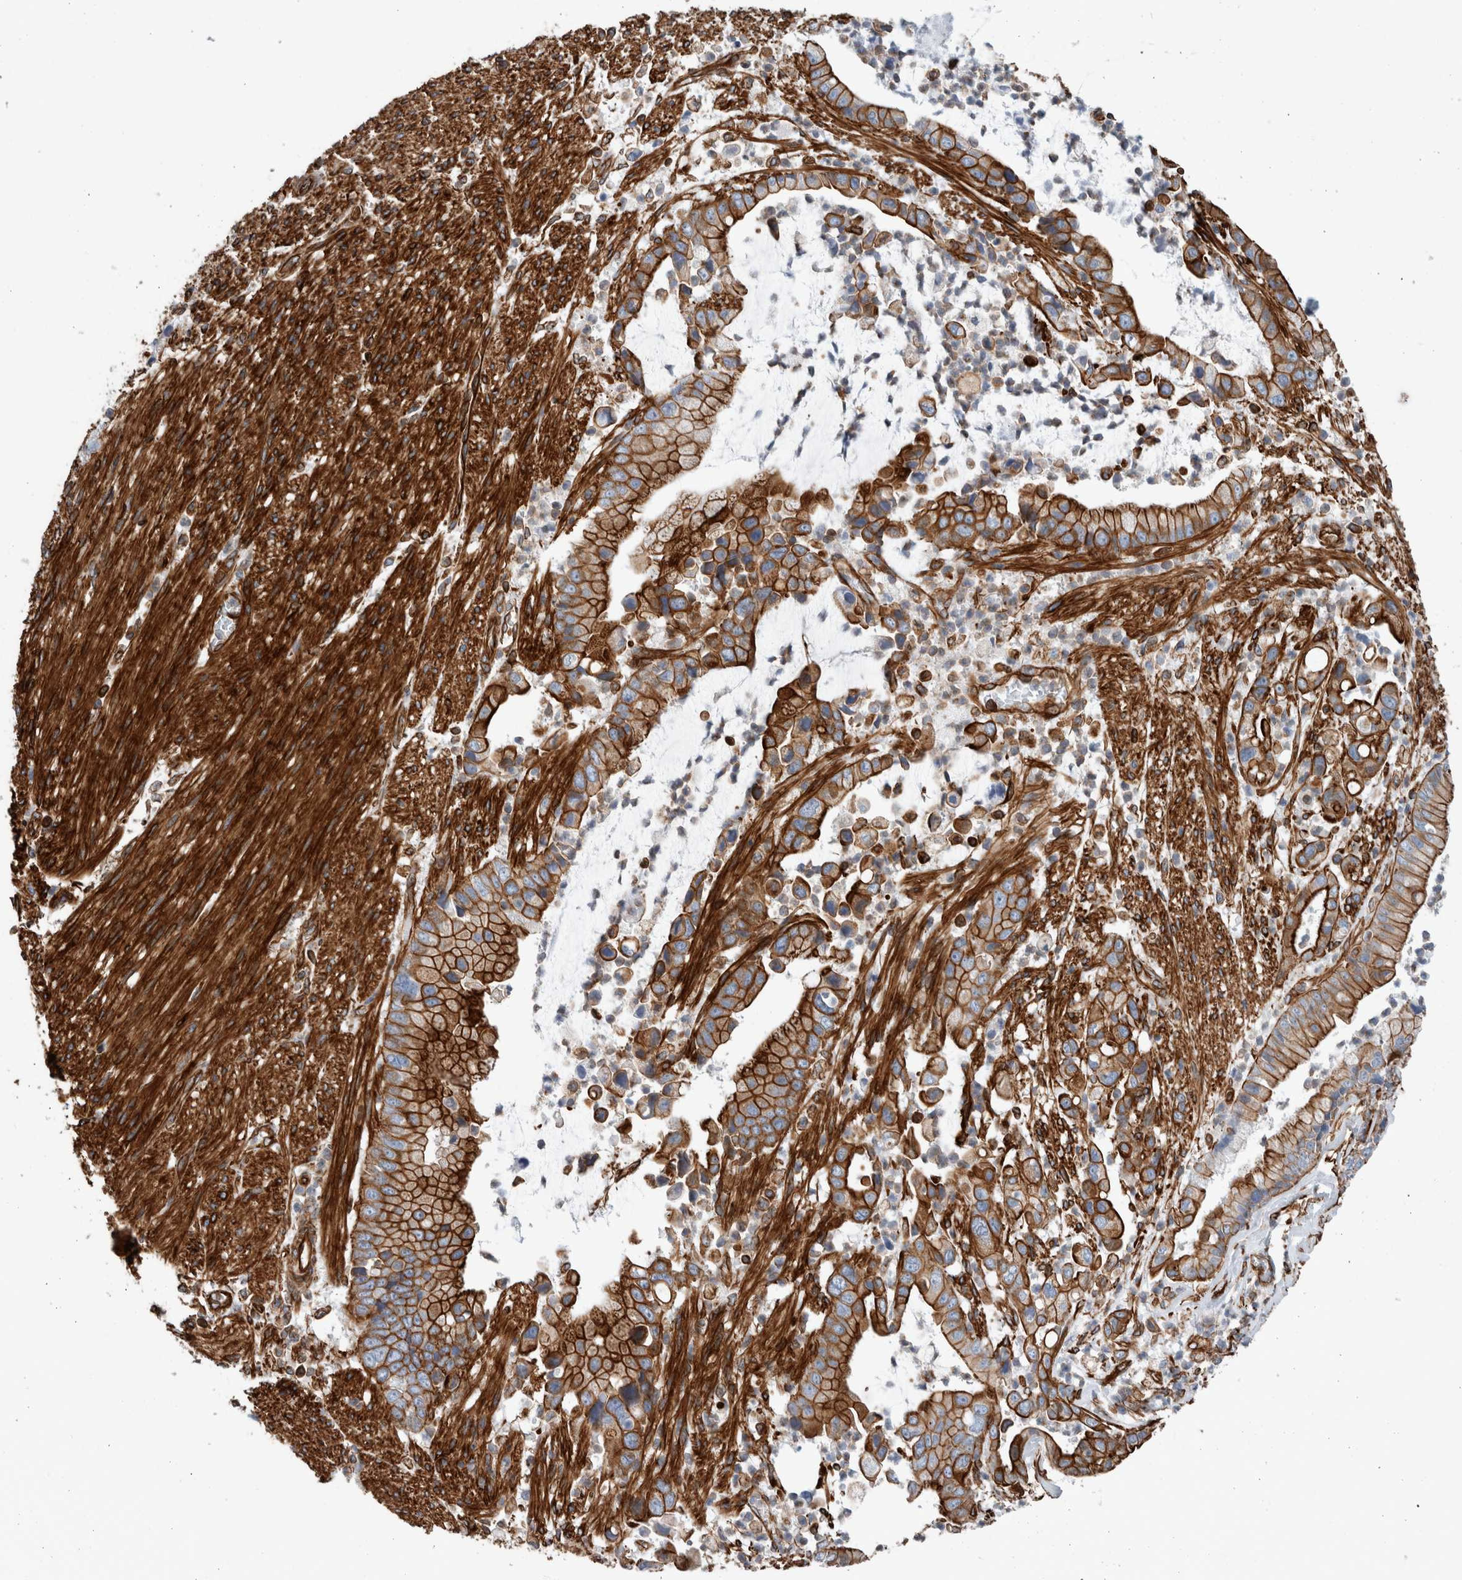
{"staining": {"intensity": "strong", "quantity": ">75%", "location": "cytoplasmic/membranous"}, "tissue": "liver cancer", "cell_type": "Tumor cells", "image_type": "cancer", "snomed": [{"axis": "morphology", "description": "Cholangiocarcinoma"}, {"axis": "topography", "description": "Liver"}], "caption": "Brown immunohistochemical staining in liver cancer (cholangiocarcinoma) shows strong cytoplasmic/membranous positivity in approximately >75% of tumor cells.", "gene": "PLEC", "patient": {"sex": "female", "age": 54}}